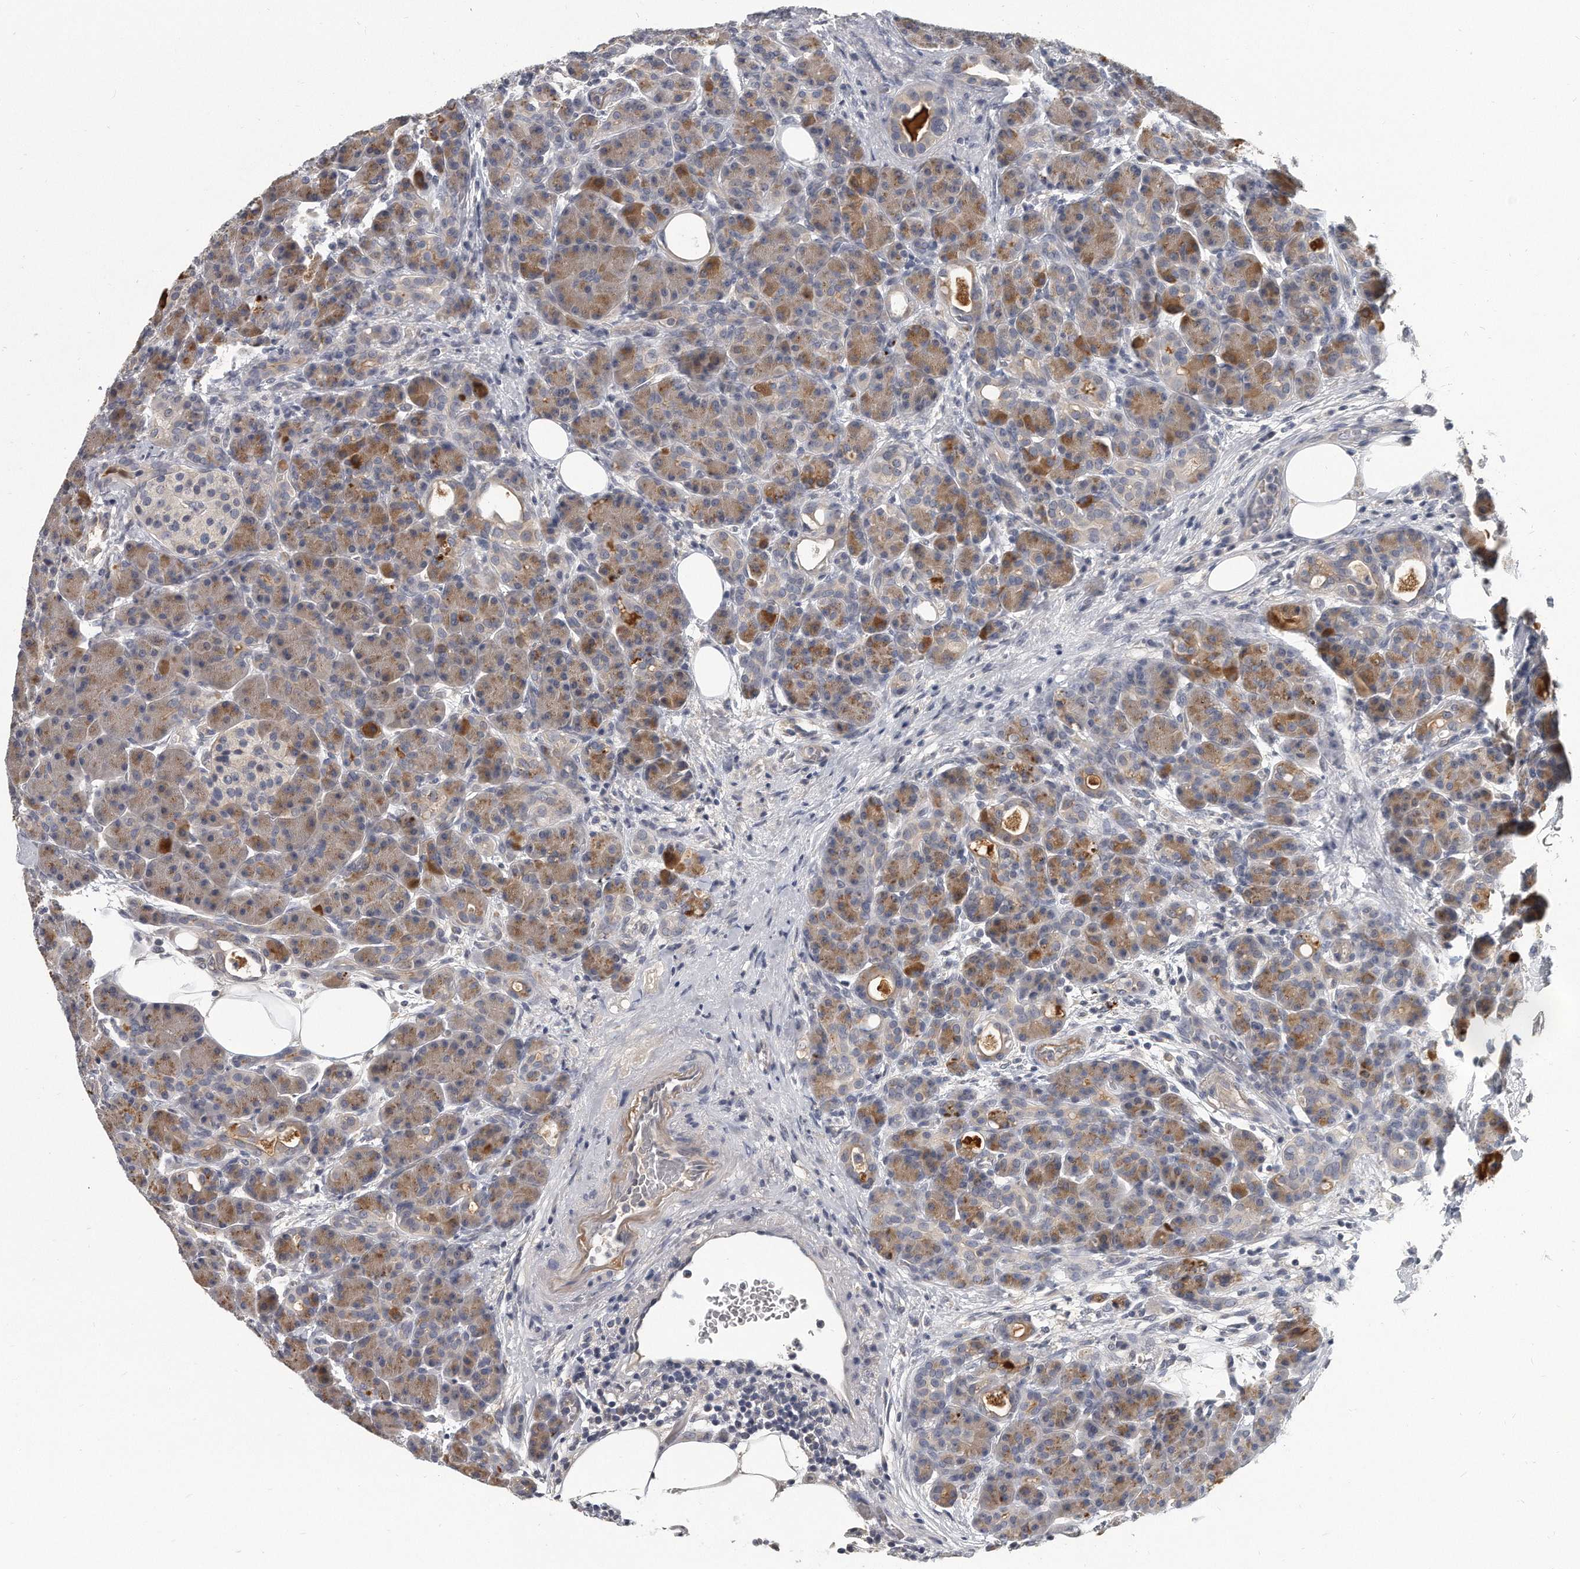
{"staining": {"intensity": "moderate", "quantity": "25%-75%", "location": "cytoplasmic/membranous"}, "tissue": "pancreas", "cell_type": "Exocrine glandular cells", "image_type": "normal", "snomed": [{"axis": "morphology", "description": "Normal tissue, NOS"}, {"axis": "topography", "description": "Pancreas"}], "caption": "Protein analysis of benign pancreas demonstrates moderate cytoplasmic/membranous expression in about 25%-75% of exocrine glandular cells. (Stains: DAB in brown, nuclei in blue, Microscopy: brightfield microscopy at high magnification).", "gene": "KLHL7", "patient": {"sex": "male", "age": 63}}